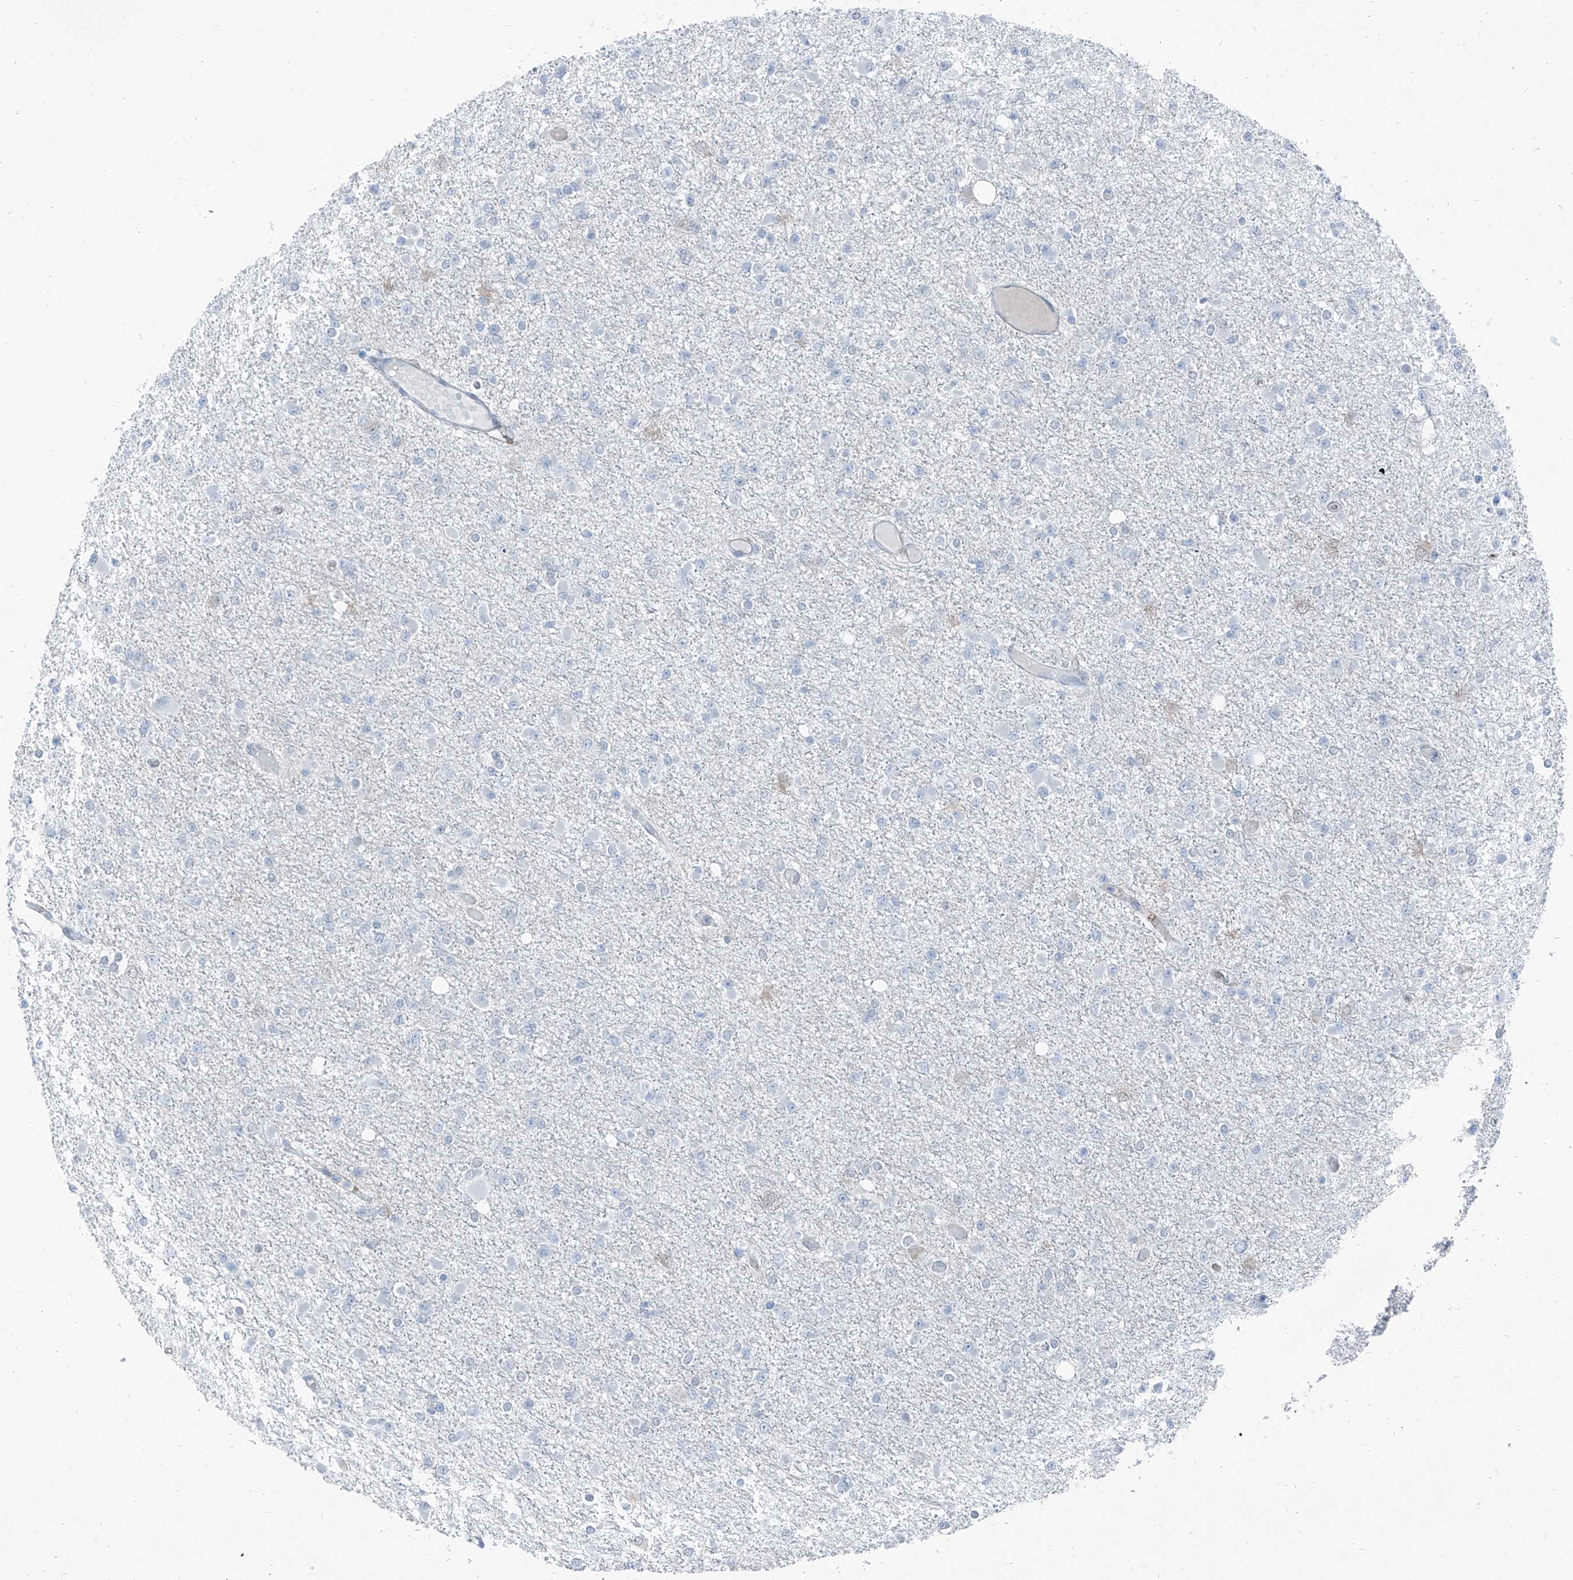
{"staining": {"intensity": "negative", "quantity": "none", "location": "none"}, "tissue": "glioma", "cell_type": "Tumor cells", "image_type": "cancer", "snomed": [{"axis": "morphology", "description": "Glioma, malignant, Low grade"}, {"axis": "topography", "description": "Brain"}], "caption": "Photomicrograph shows no significant protein staining in tumor cells of malignant glioma (low-grade). (DAB (3,3'-diaminobenzidine) immunohistochemistry visualized using brightfield microscopy, high magnification).", "gene": "RGN", "patient": {"sex": "female", "age": 22}}